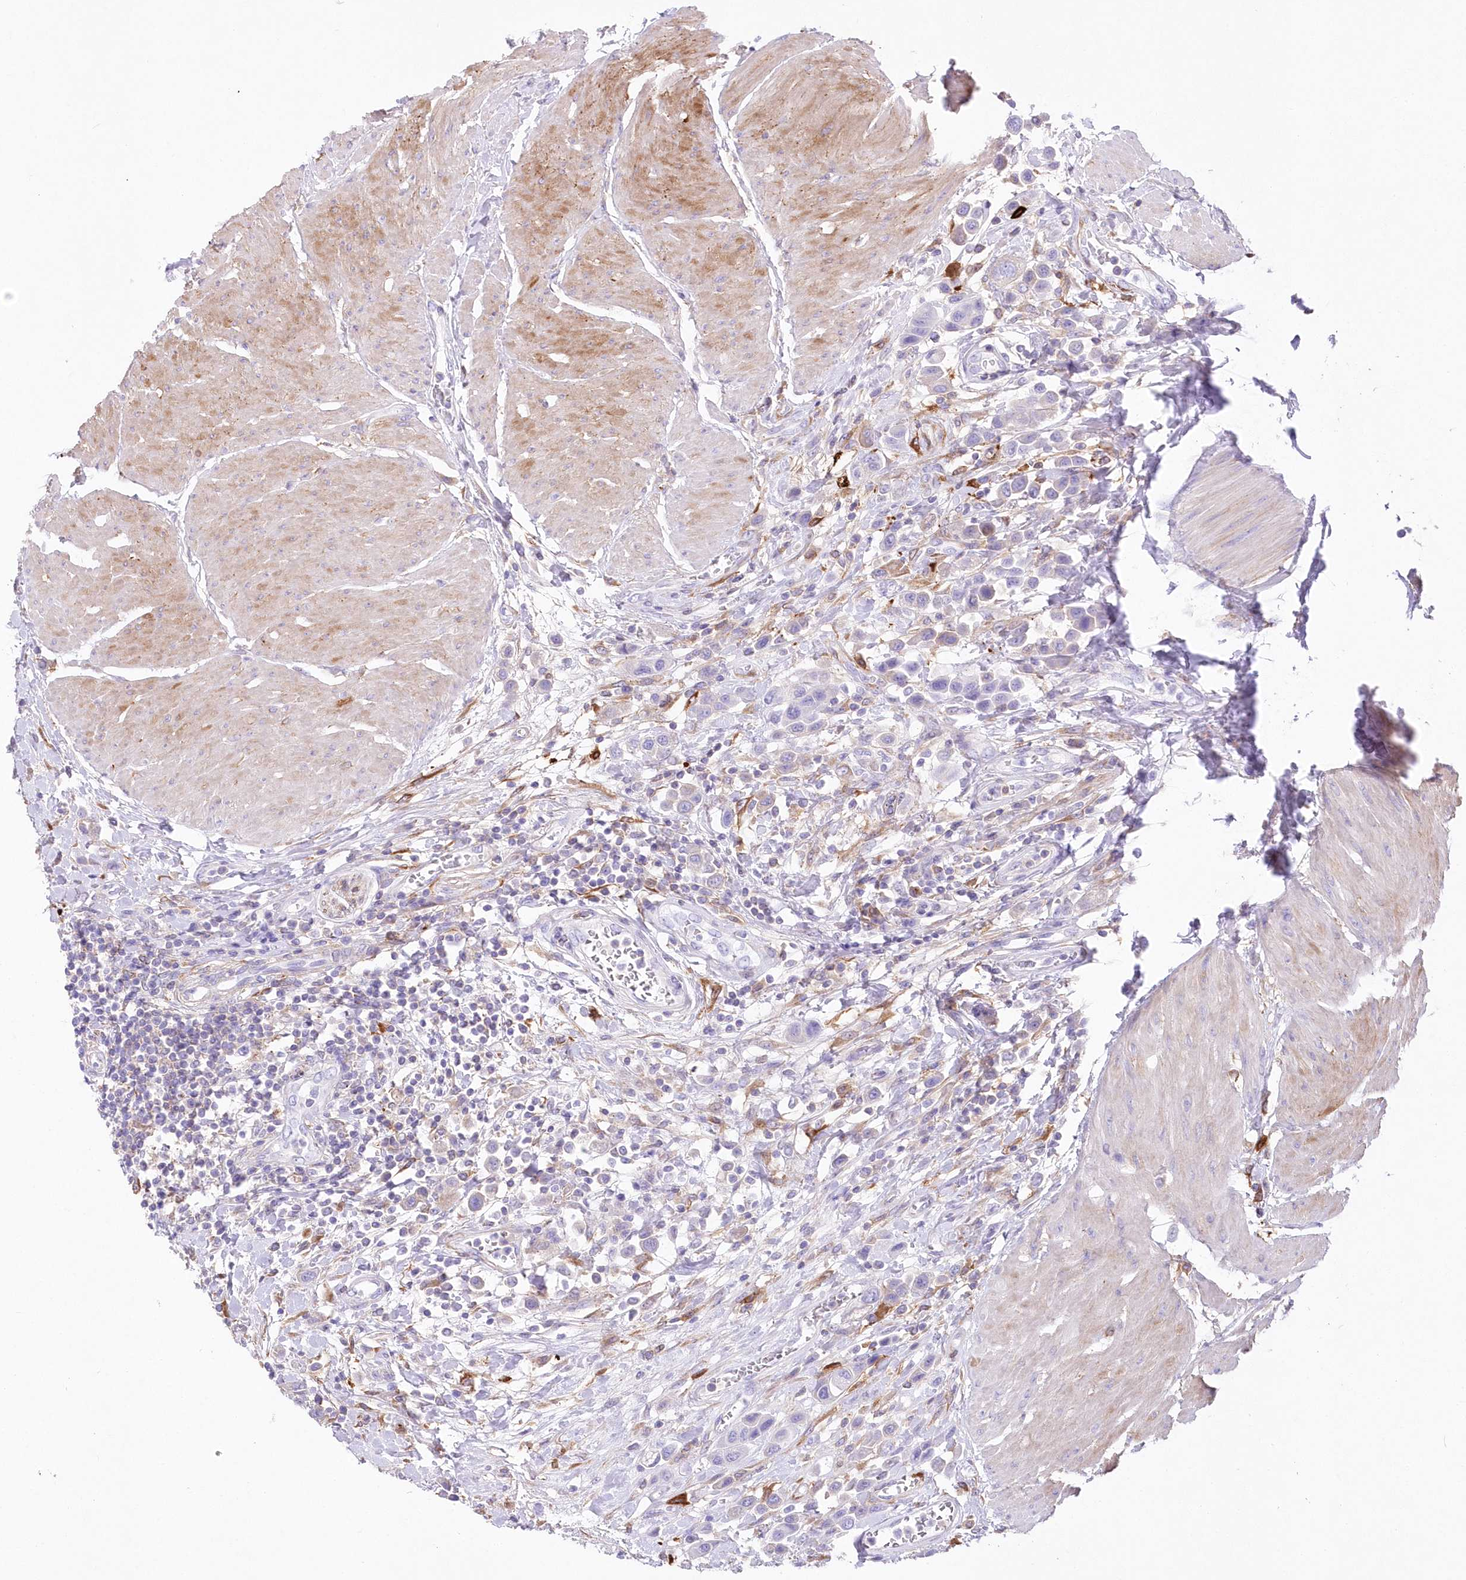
{"staining": {"intensity": "negative", "quantity": "none", "location": "none"}, "tissue": "urothelial cancer", "cell_type": "Tumor cells", "image_type": "cancer", "snomed": [{"axis": "morphology", "description": "Urothelial carcinoma, High grade"}, {"axis": "topography", "description": "Urinary bladder"}], "caption": "A photomicrograph of urothelial carcinoma (high-grade) stained for a protein demonstrates no brown staining in tumor cells. (Immunohistochemistry, brightfield microscopy, high magnification).", "gene": "DNAJC19", "patient": {"sex": "male", "age": 50}}